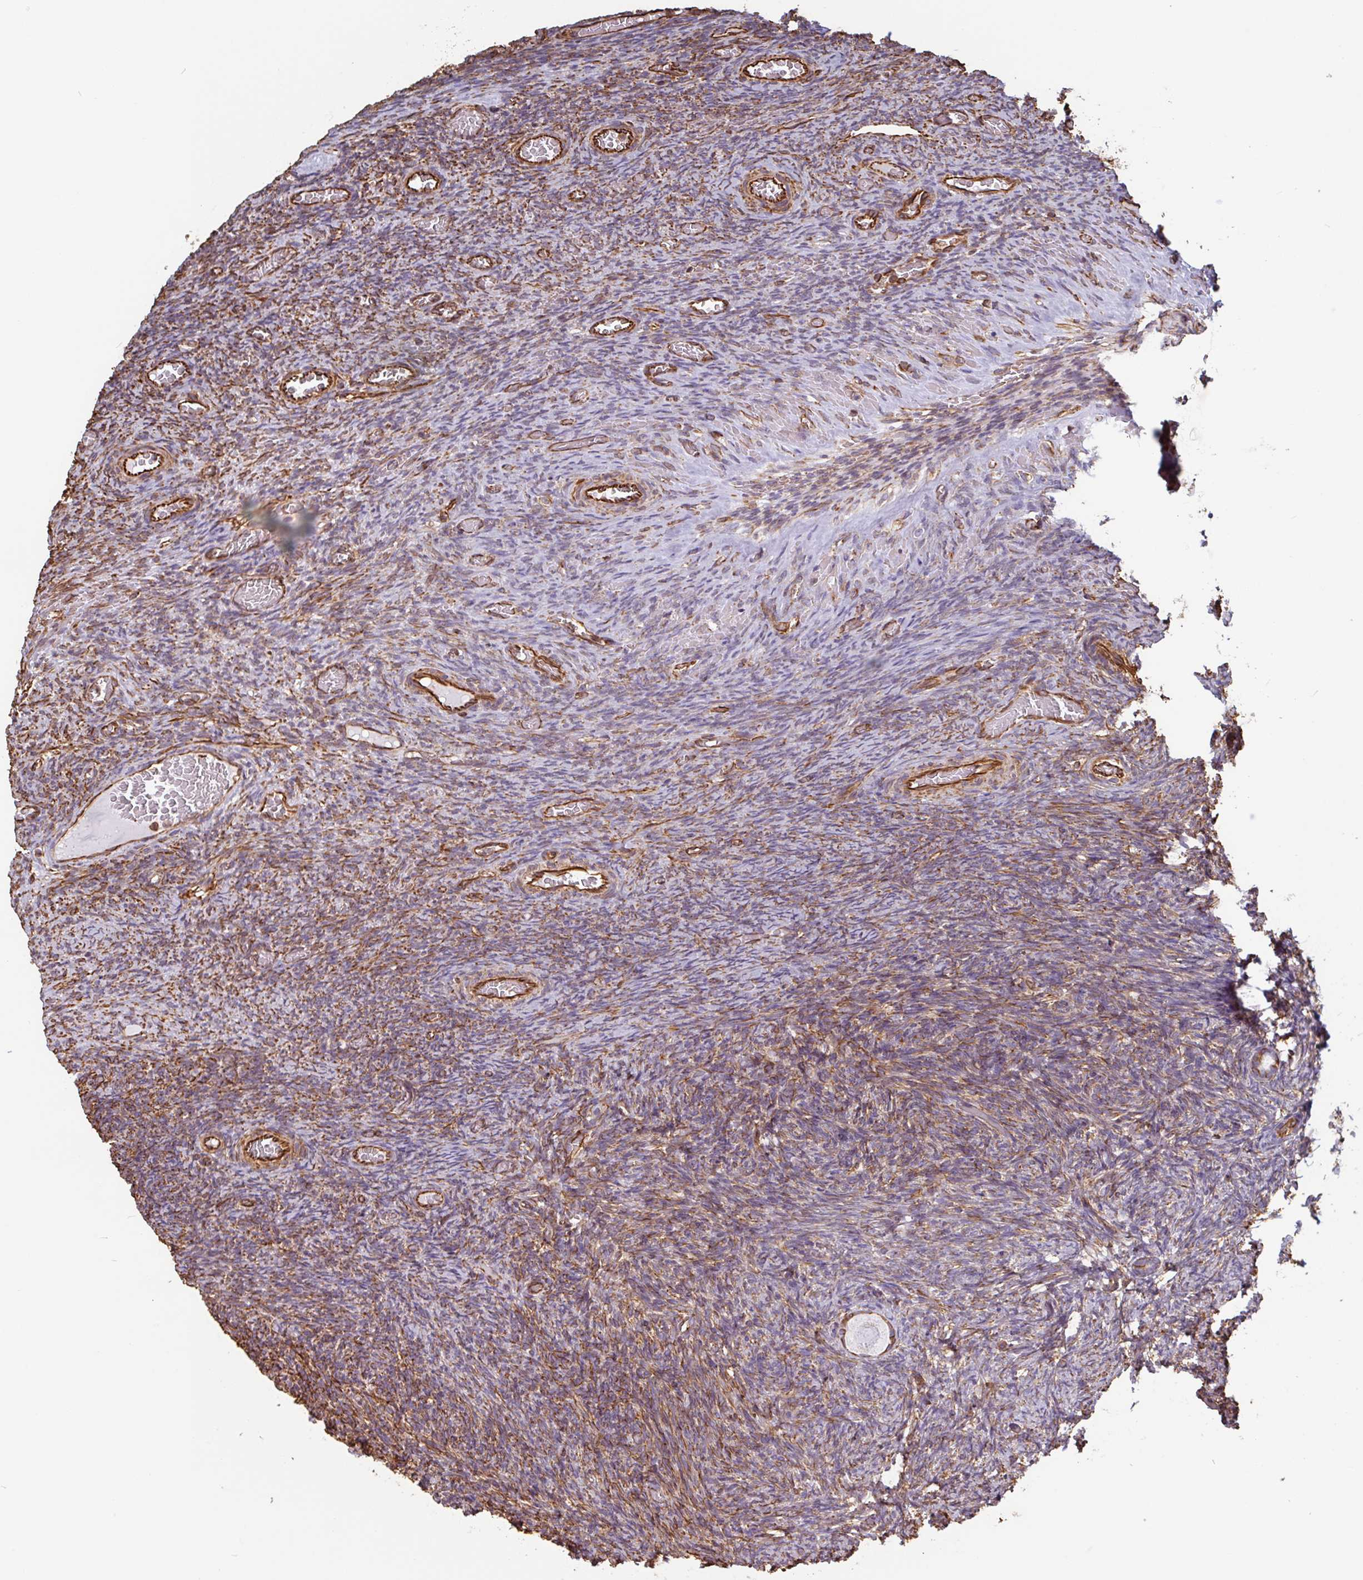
{"staining": {"intensity": "moderate", "quantity": "25%-75%", "location": "cytoplasmic/membranous"}, "tissue": "ovary", "cell_type": "Follicle cells", "image_type": "normal", "snomed": [{"axis": "morphology", "description": "Normal tissue, NOS"}, {"axis": "topography", "description": "Ovary"}], "caption": "Ovary was stained to show a protein in brown. There is medium levels of moderate cytoplasmic/membranous expression in about 25%-75% of follicle cells.", "gene": "PPFIA1", "patient": {"sex": "female", "age": 34}}